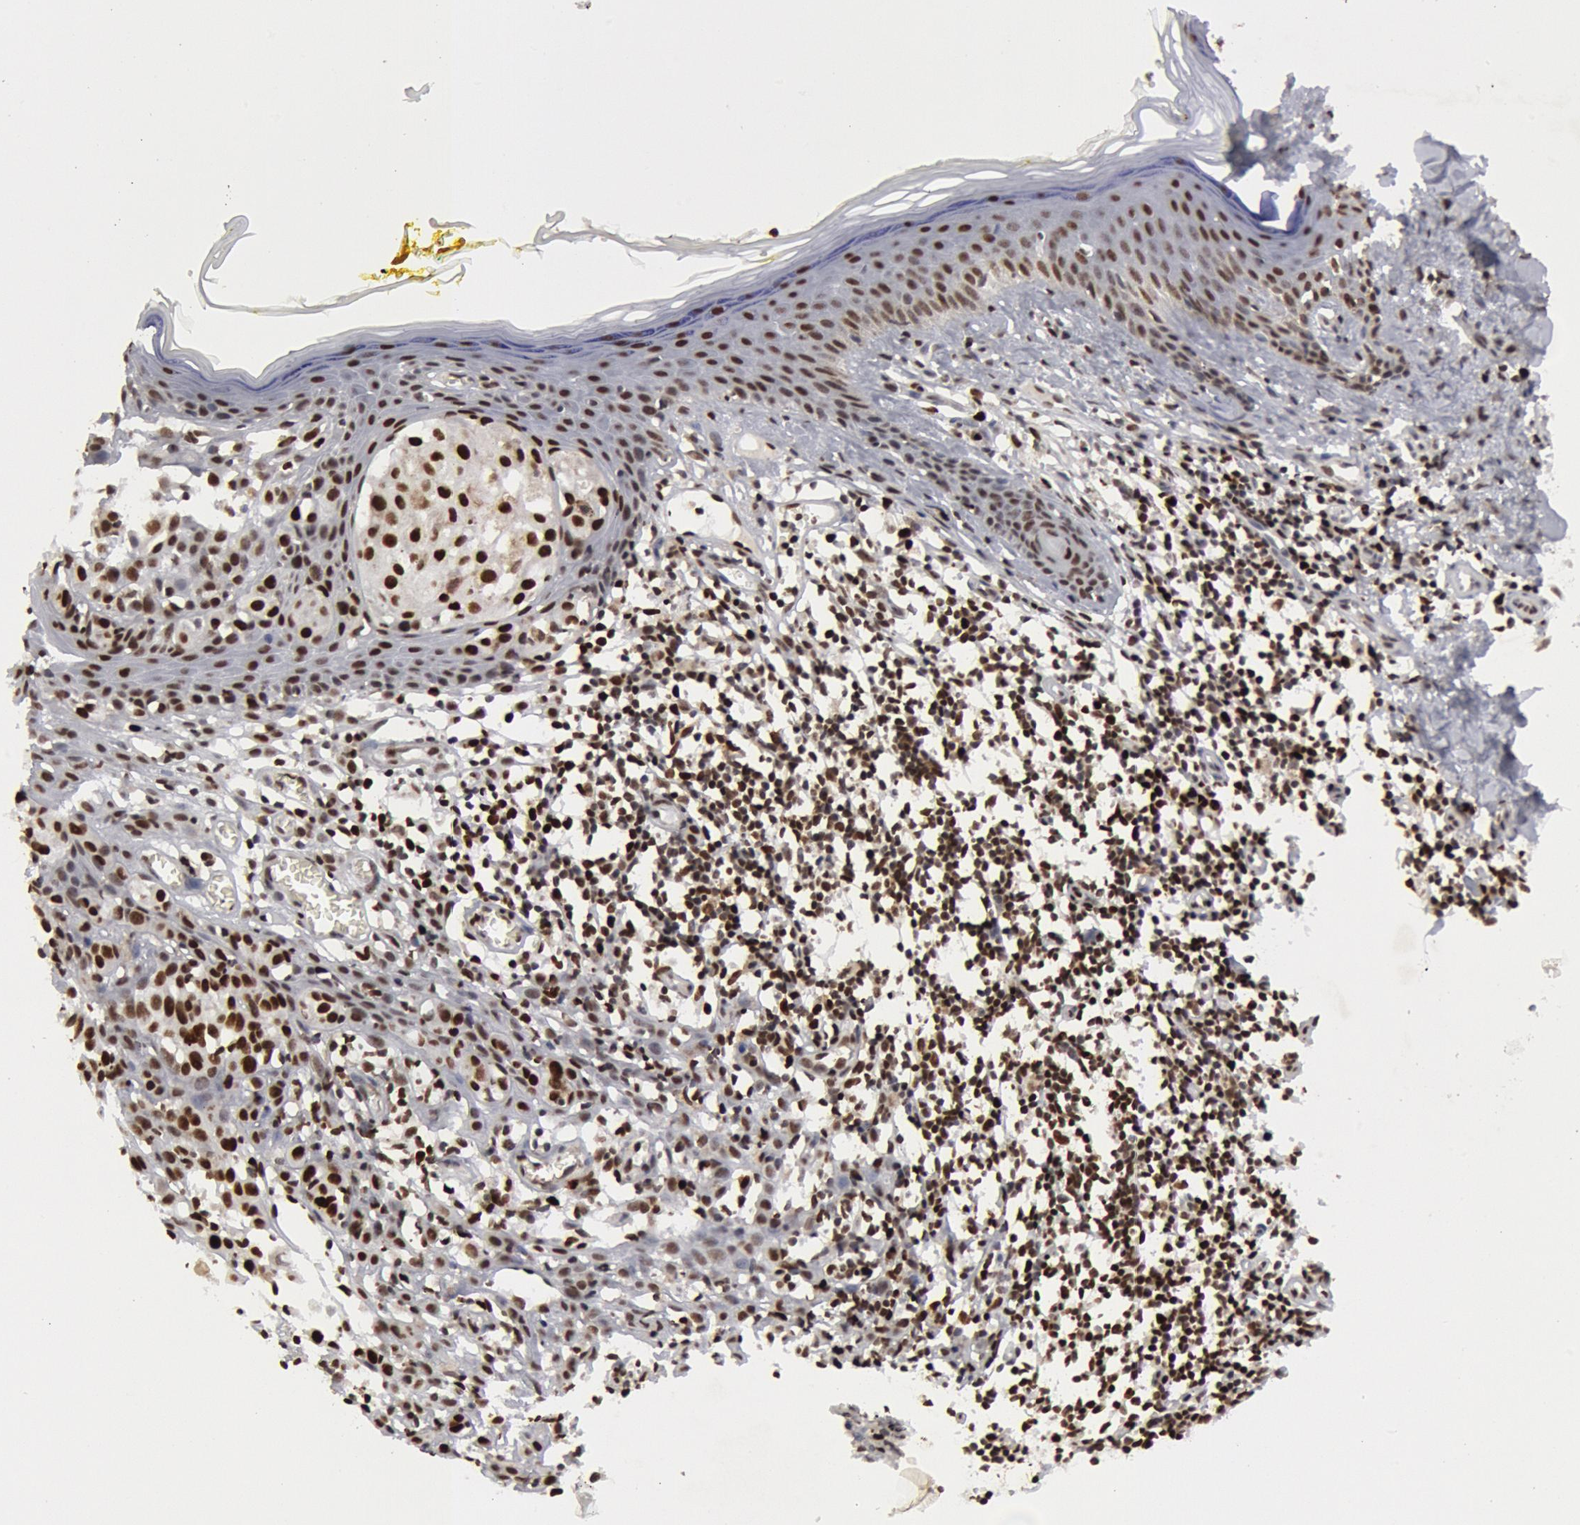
{"staining": {"intensity": "strong", "quantity": ">75%", "location": "nuclear"}, "tissue": "melanoma", "cell_type": "Tumor cells", "image_type": "cancer", "snomed": [{"axis": "morphology", "description": "Malignant melanoma, NOS"}, {"axis": "topography", "description": "Skin"}], "caption": "About >75% of tumor cells in malignant melanoma show strong nuclear protein expression as visualized by brown immunohistochemical staining.", "gene": "SUB1", "patient": {"sex": "female", "age": 52}}